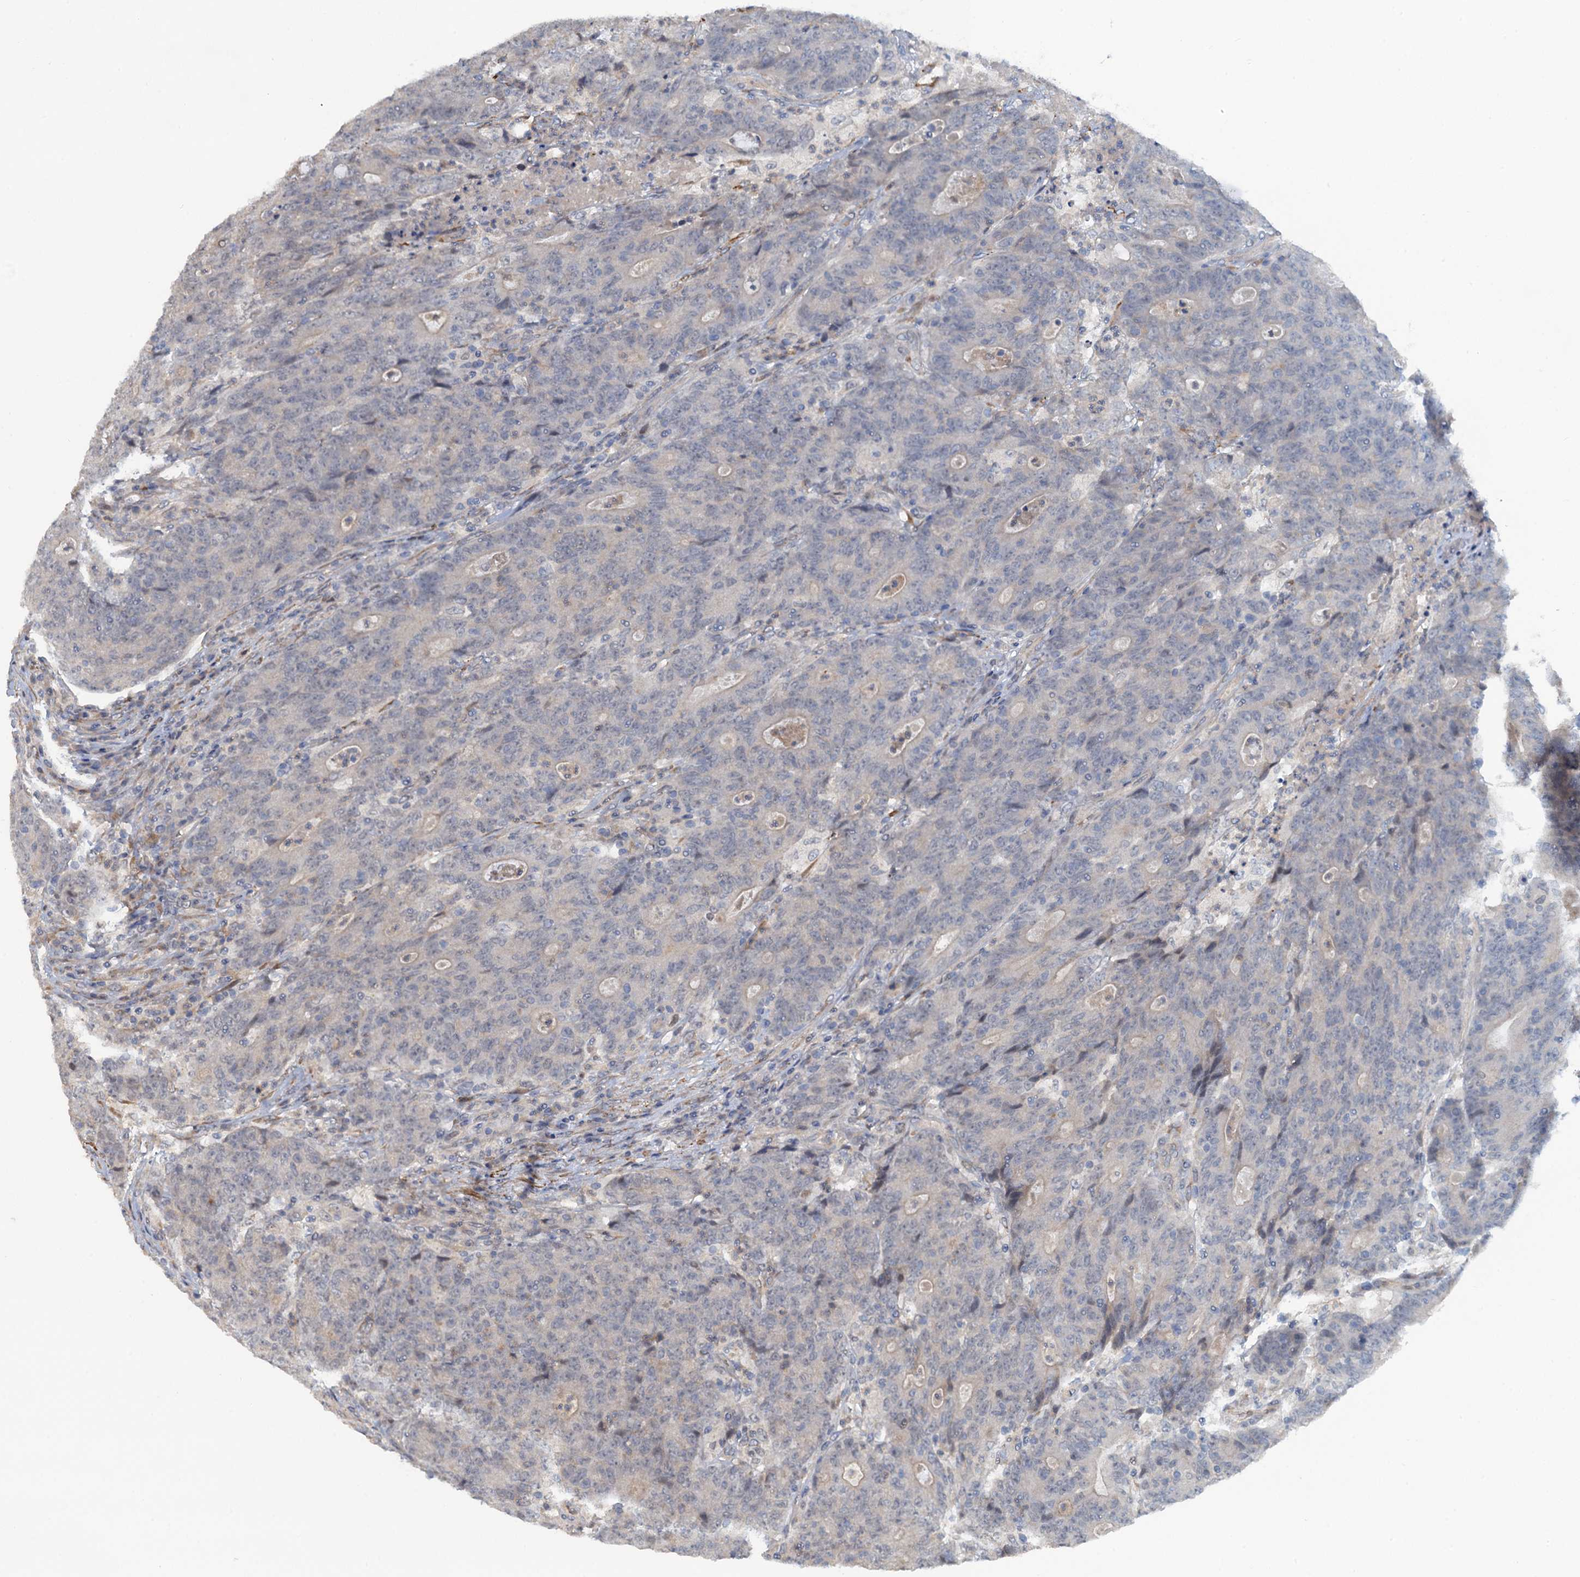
{"staining": {"intensity": "negative", "quantity": "none", "location": "none"}, "tissue": "colorectal cancer", "cell_type": "Tumor cells", "image_type": "cancer", "snomed": [{"axis": "morphology", "description": "Adenocarcinoma, NOS"}, {"axis": "topography", "description": "Colon"}], "caption": "There is no significant positivity in tumor cells of colorectal cancer (adenocarcinoma).", "gene": "MYO16", "patient": {"sex": "female", "age": 75}}